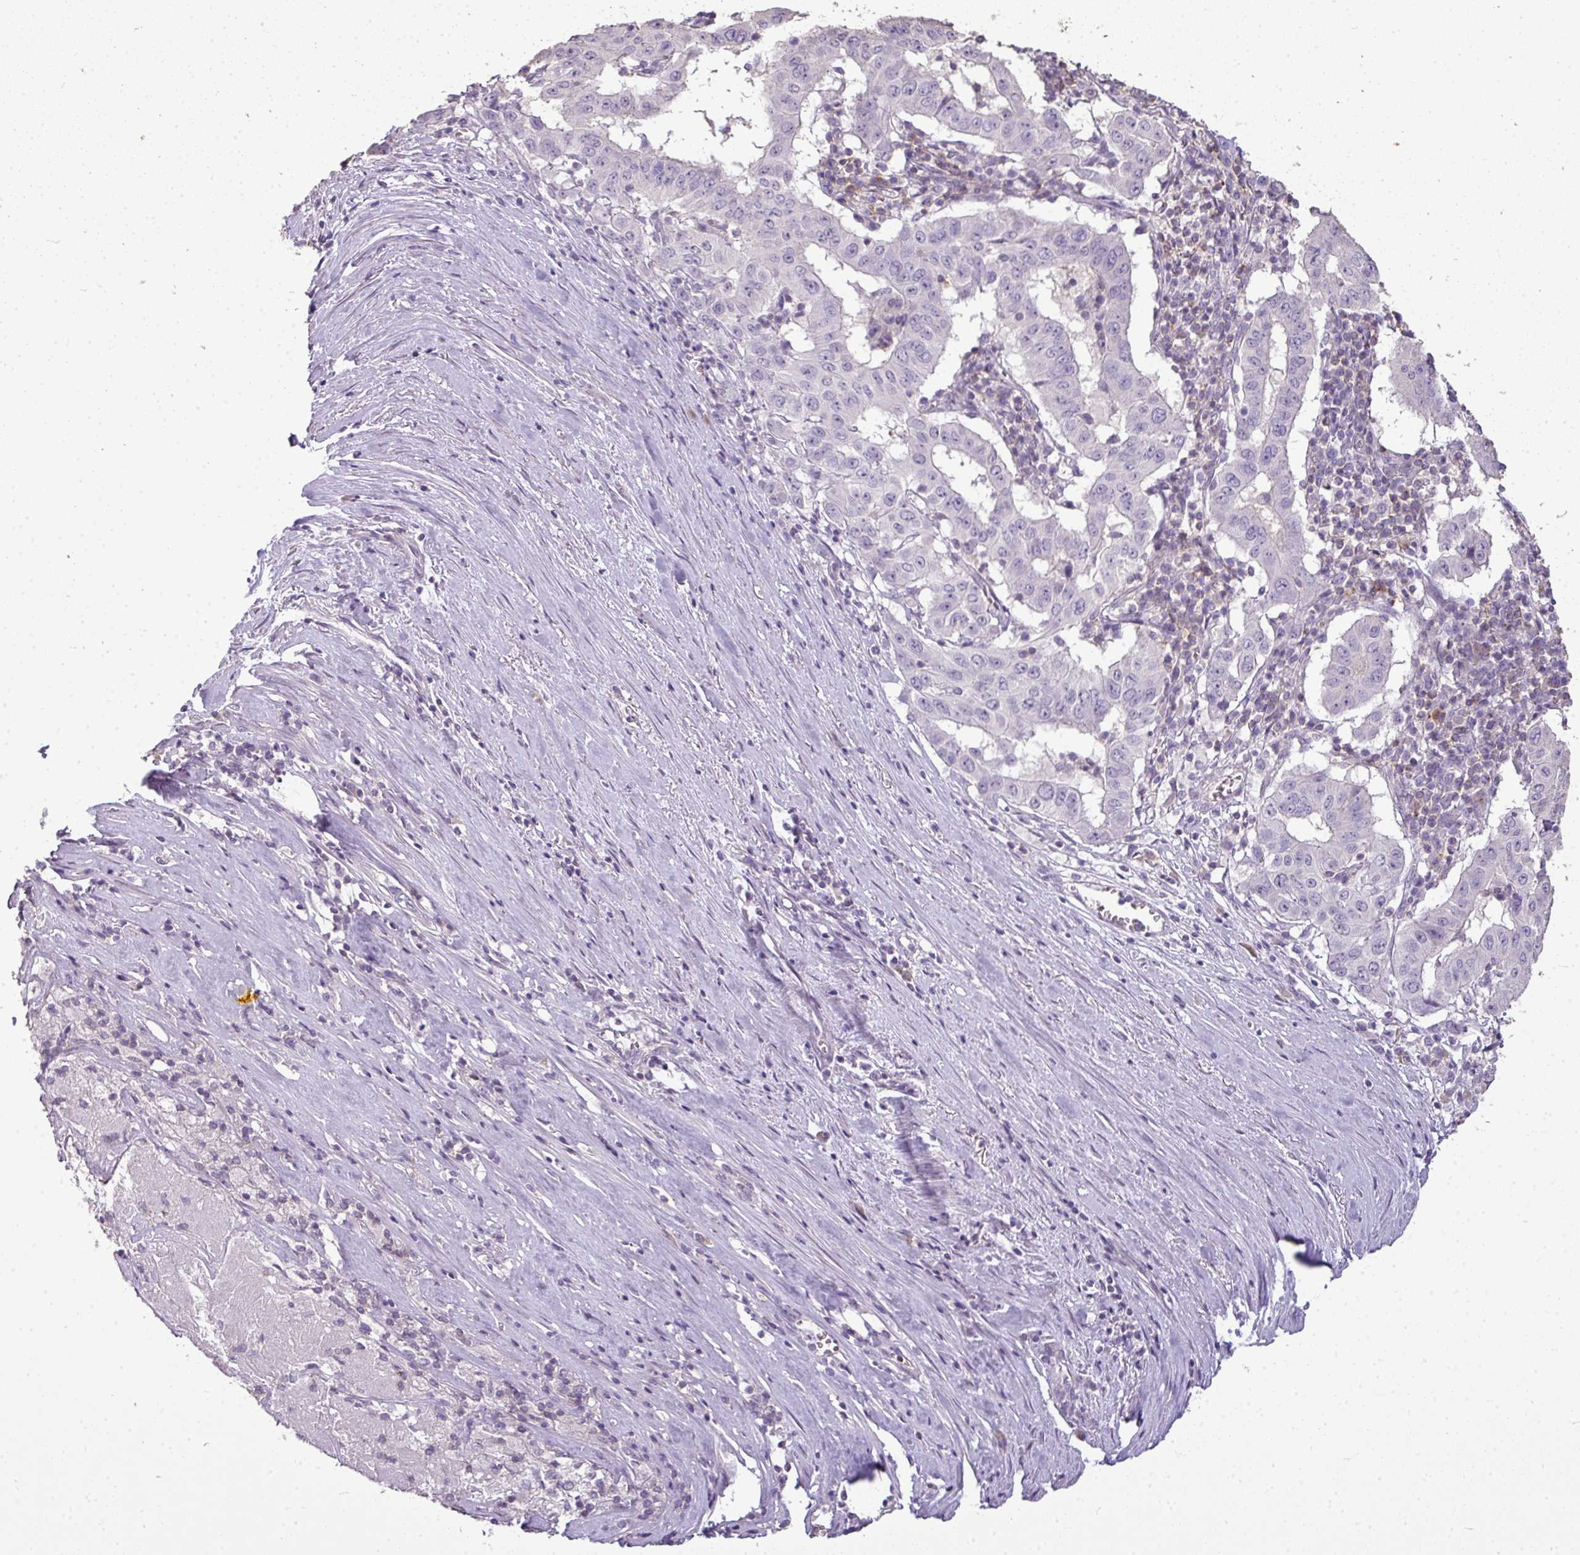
{"staining": {"intensity": "negative", "quantity": "none", "location": "none"}, "tissue": "pancreatic cancer", "cell_type": "Tumor cells", "image_type": "cancer", "snomed": [{"axis": "morphology", "description": "Adenocarcinoma, NOS"}, {"axis": "topography", "description": "Pancreas"}], "caption": "An image of pancreatic cancer stained for a protein reveals no brown staining in tumor cells.", "gene": "LY9", "patient": {"sex": "male", "age": 63}}